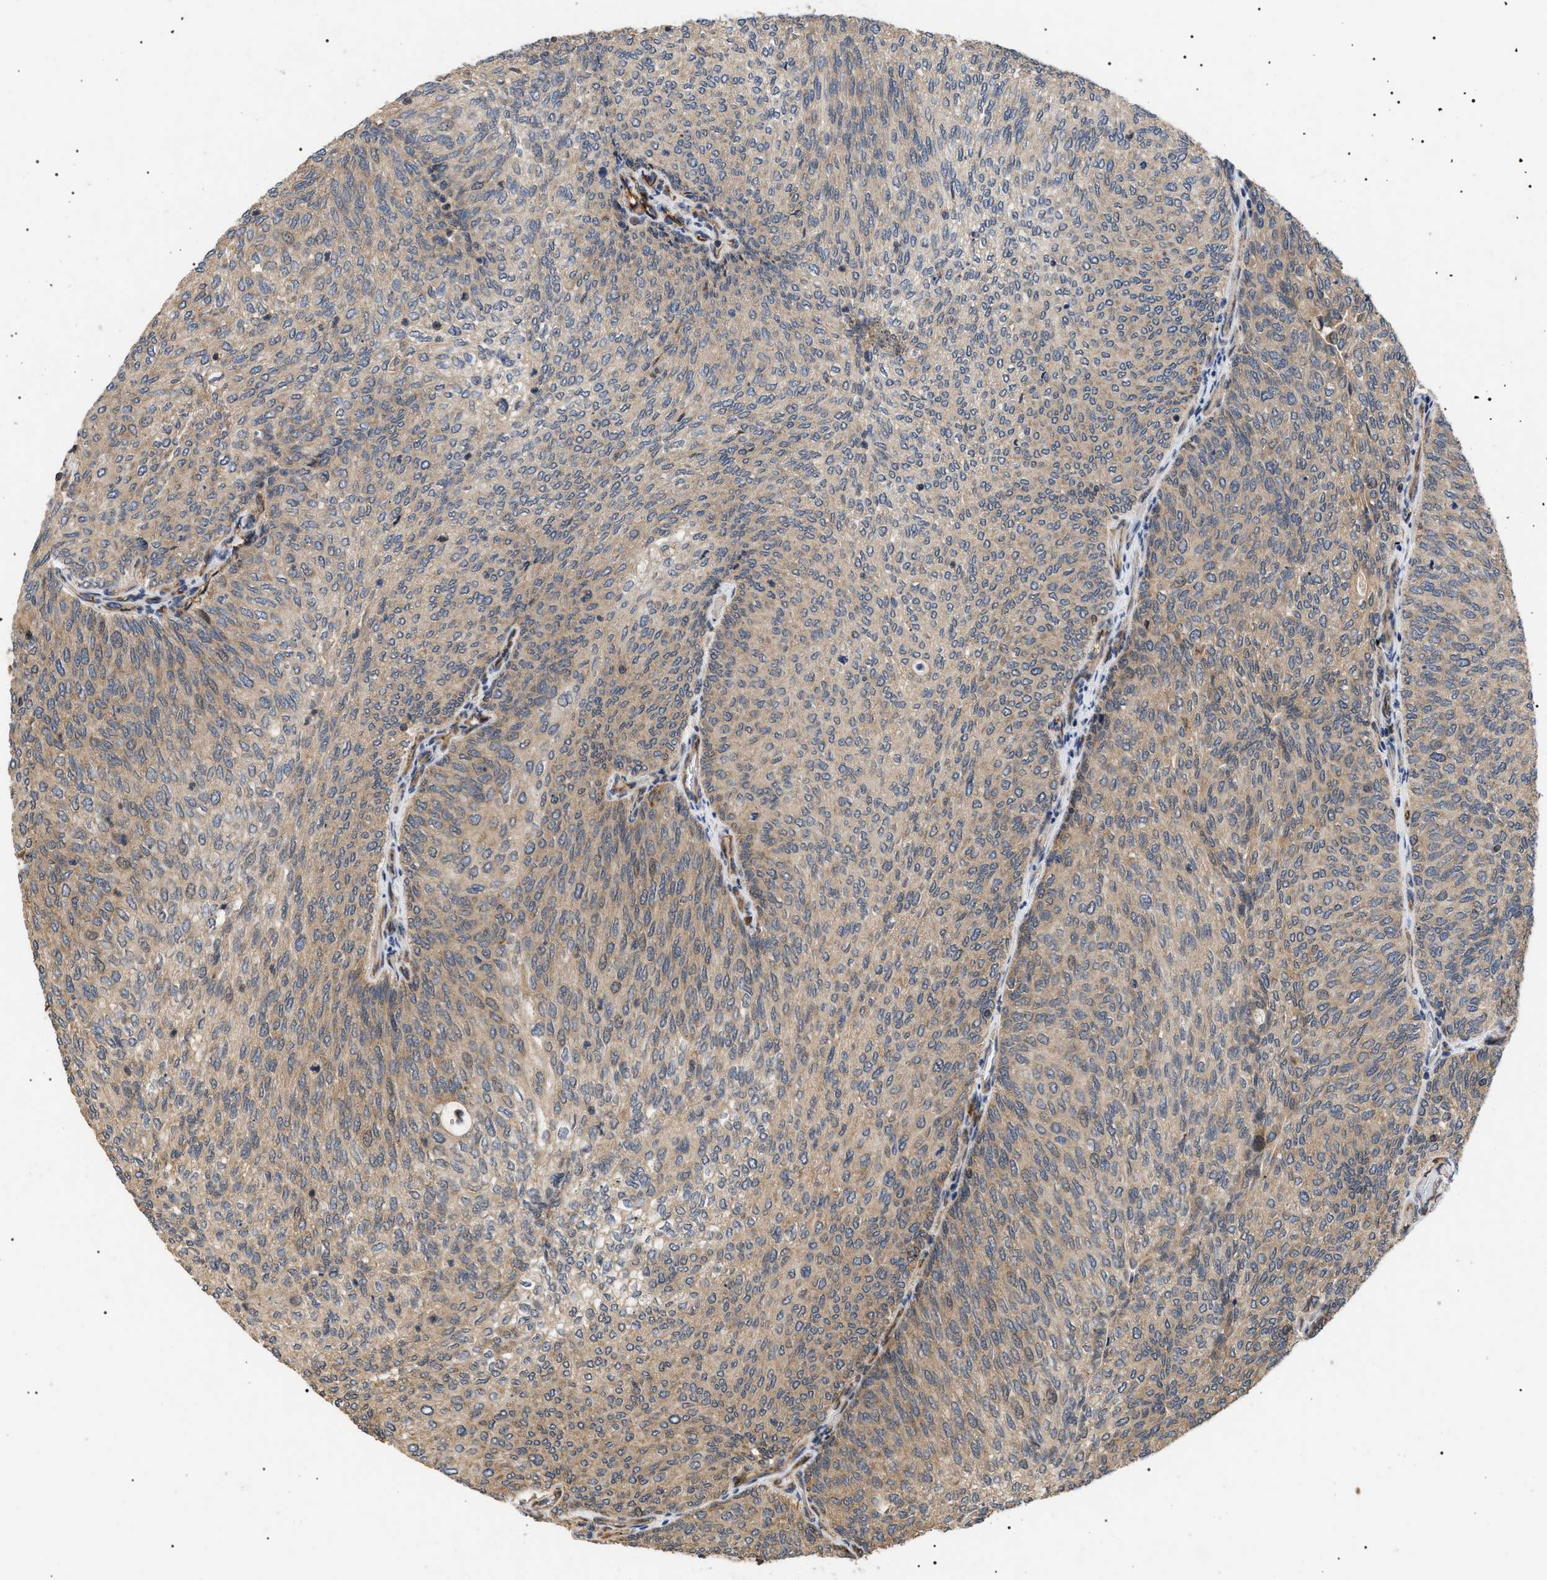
{"staining": {"intensity": "moderate", "quantity": ">75%", "location": "cytoplasmic/membranous,nuclear"}, "tissue": "urothelial cancer", "cell_type": "Tumor cells", "image_type": "cancer", "snomed": [{"axis": "morphology", "description": "Urothelial carcinoma, Low grade"}, {"axis": "topography", "description": "Urinary bladder"}], "caption": "Immunohistochemical staining of human urothelial cancer demonstrates medium levels of moderate cytoplasmic/membranous and nuclear staining in about >75% of tumor cells.", "gene": "ASTL", "patient": {"sex": "female", "age": 79}}